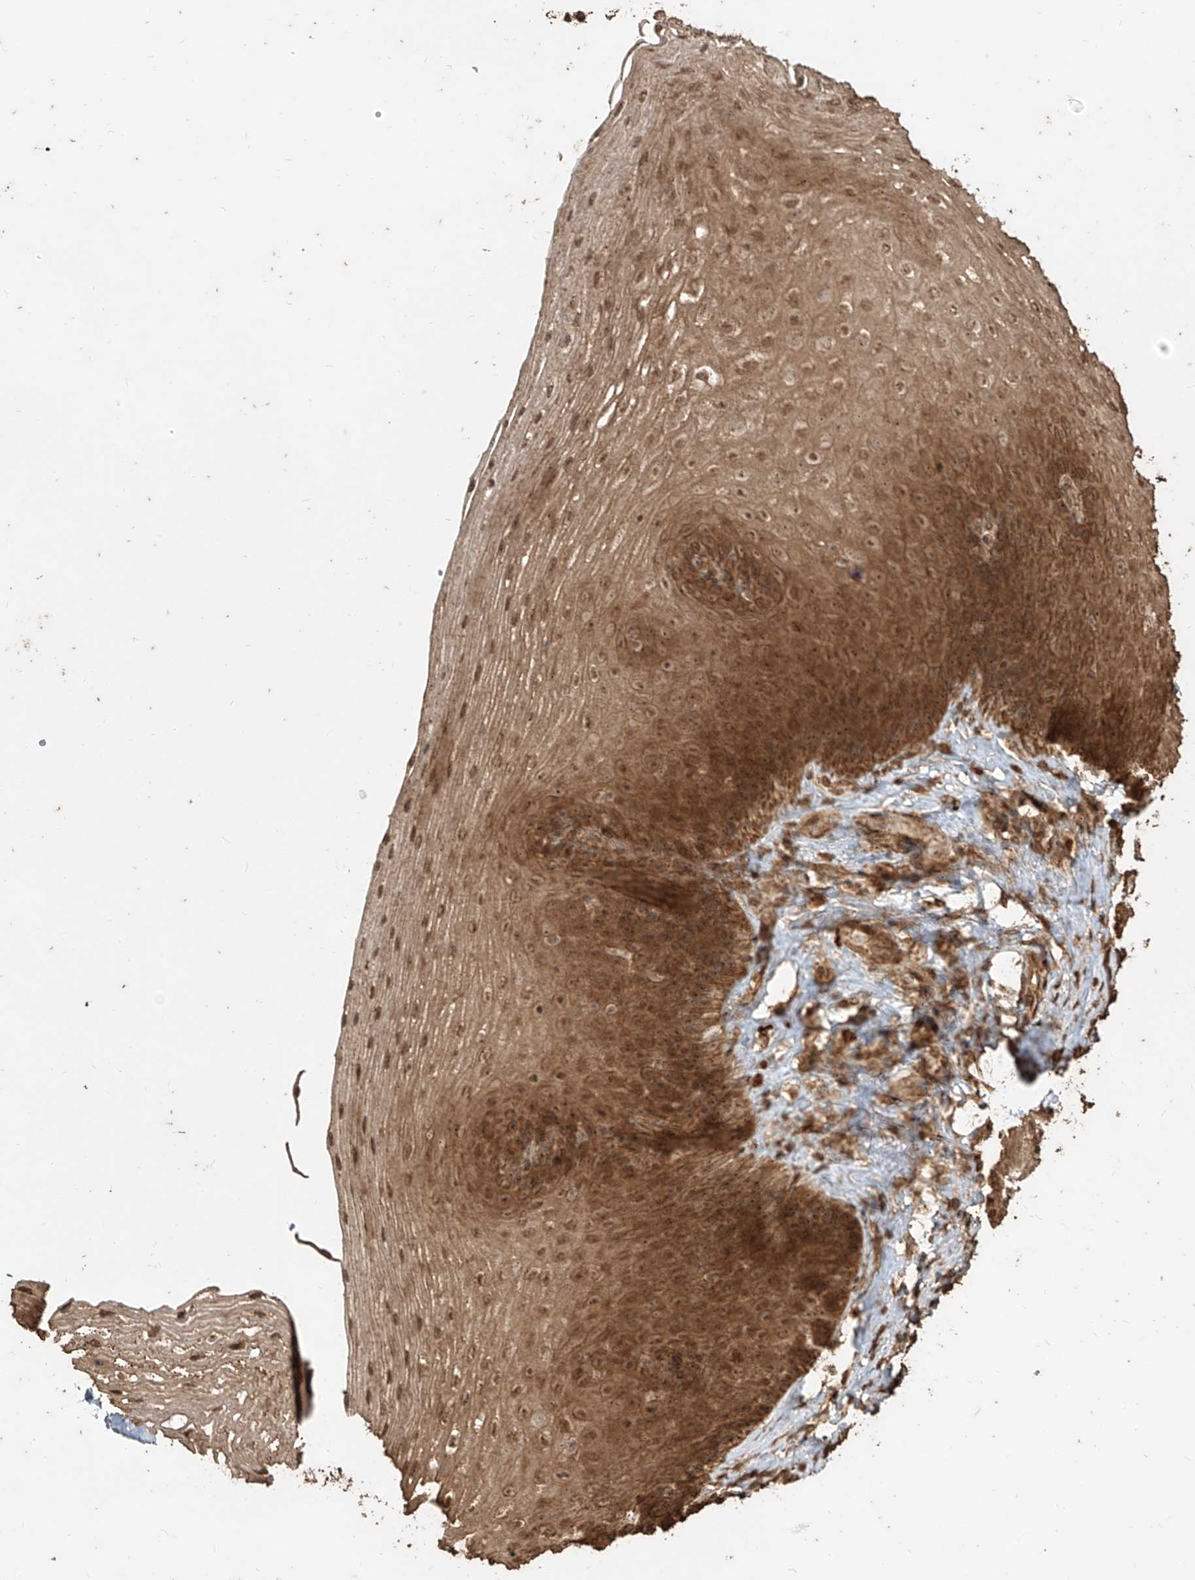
{"staining": {"intensity": "strong", "quantity": ">75%", "location": "cytoplasmic/membranous,nuclear"}, "tissue": "esophagus", "cell_type": "Squamous epithelial cells", "image_type": "normal", "snomed": [{"axis": "morphology", "description": "Normal tissue, NOS"}, {"axis": "topography", "description": "Esophagus"}], "caption": "Normal esophagus shows strong cytoplasmic/membranous,nuclear positivity in approximately >75% of squamous epithelial cells, visualized by immunohistochemistry.", "gene": "ZNF660", "patient": {"sex": "female", "age": 66}}